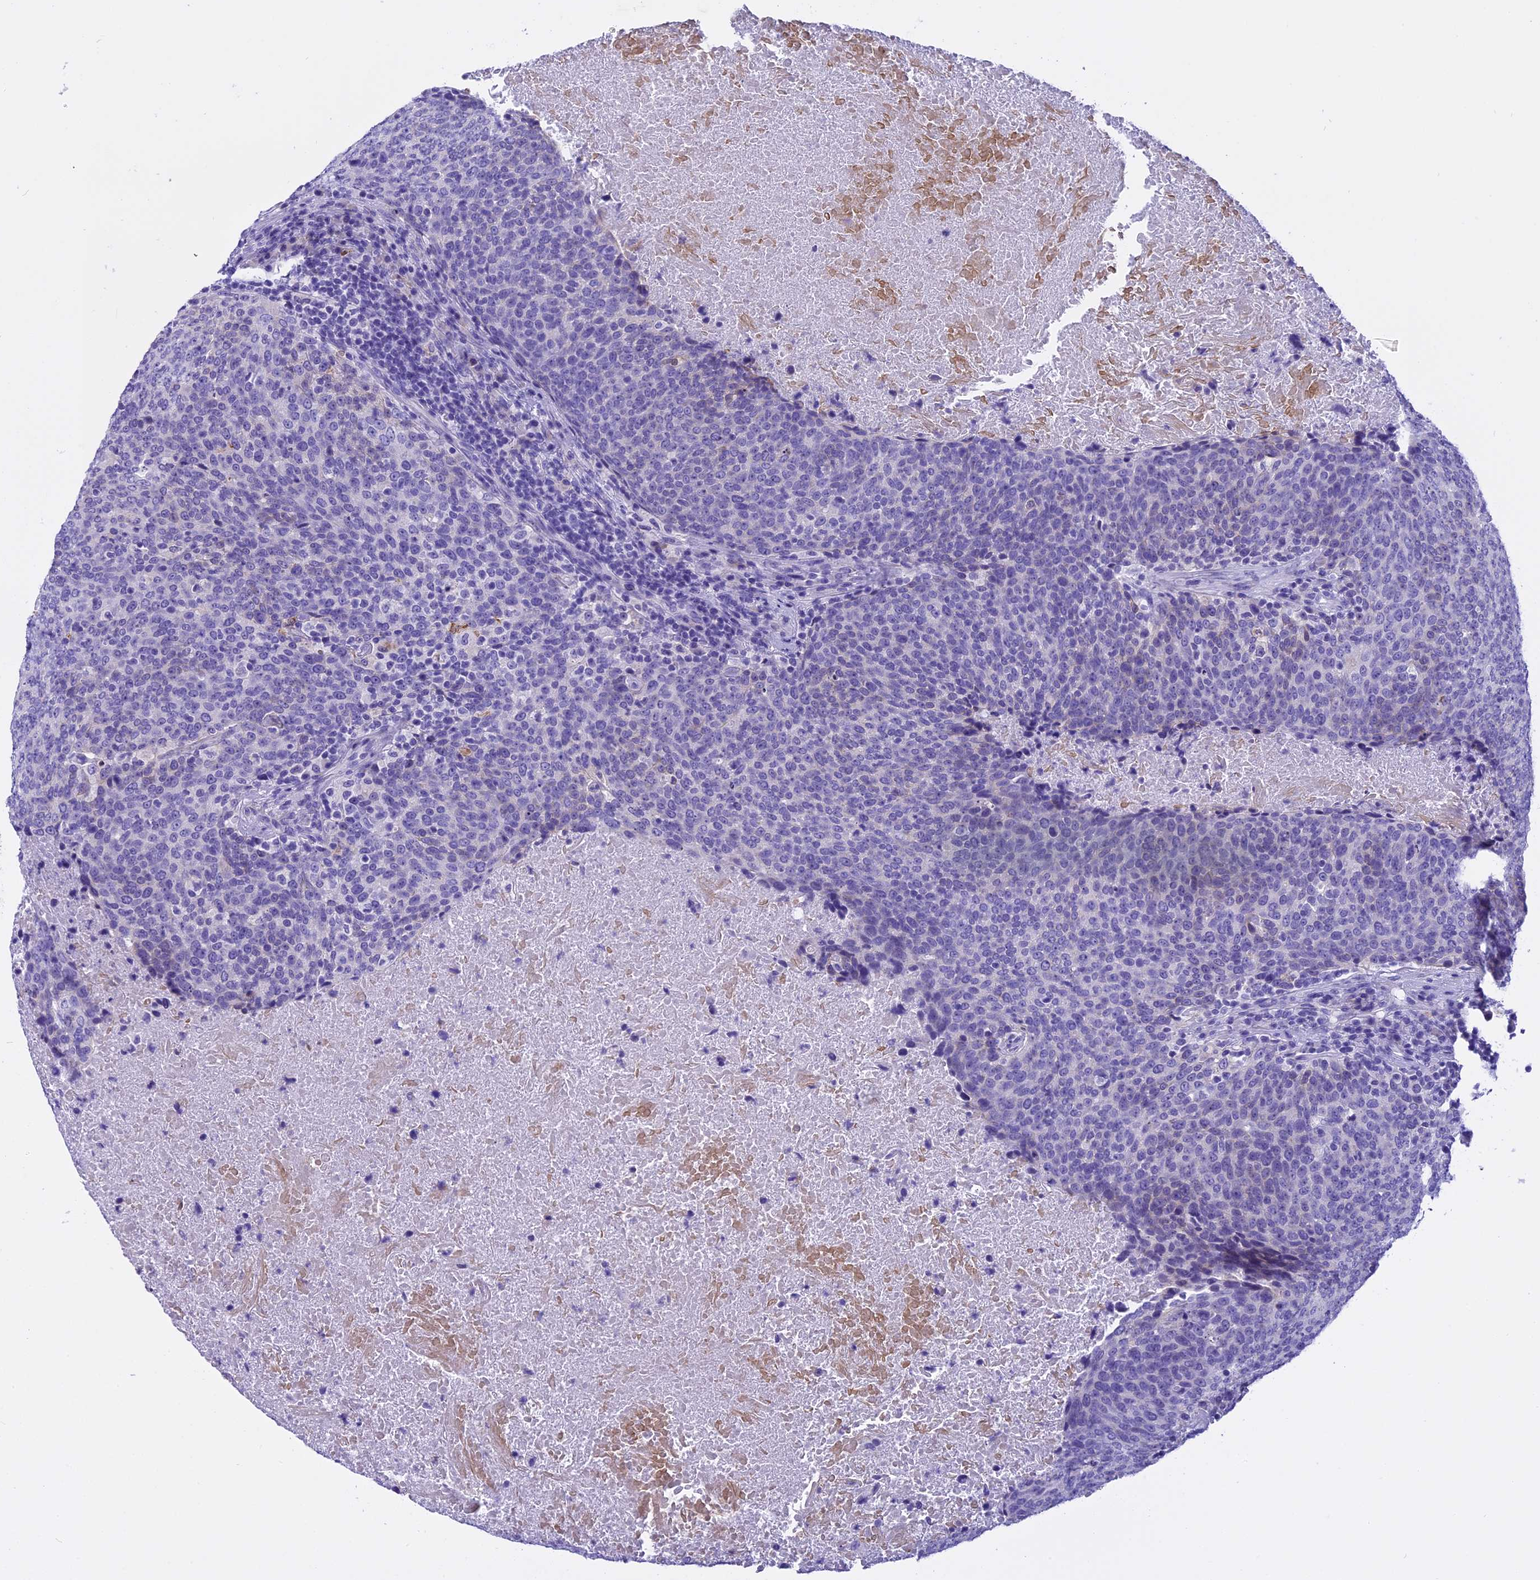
{"staining": {"intensity": "negative", "quantity": "none", "location": "none"}, "tissue": "head and neck cancer", "cell_type": "Tumor cells", "image_type": "cancer", "snomed": [{"axis": "morphology", "description": "Squamous cell carcinoma, NOS"}, {"axis": "morphology", "description": "Squamous cell carcinoma, metastatic, NOS"}, {"axis": "topography", "description": "Lymph node"}, {"axis": "topography", "description": "Head-Neck"}], "caption": "Immunohistochemistry (IHC) micrograph of neoplastic tissue: human head and neck cancer (squamous cell carcinoma) stained with DAB (3,3'-diaminobenzidine) exhibits no significant protein positivity in tumor cells.", "gene": "KCTD14", "patient": {"sex": "male", "age": 62}}